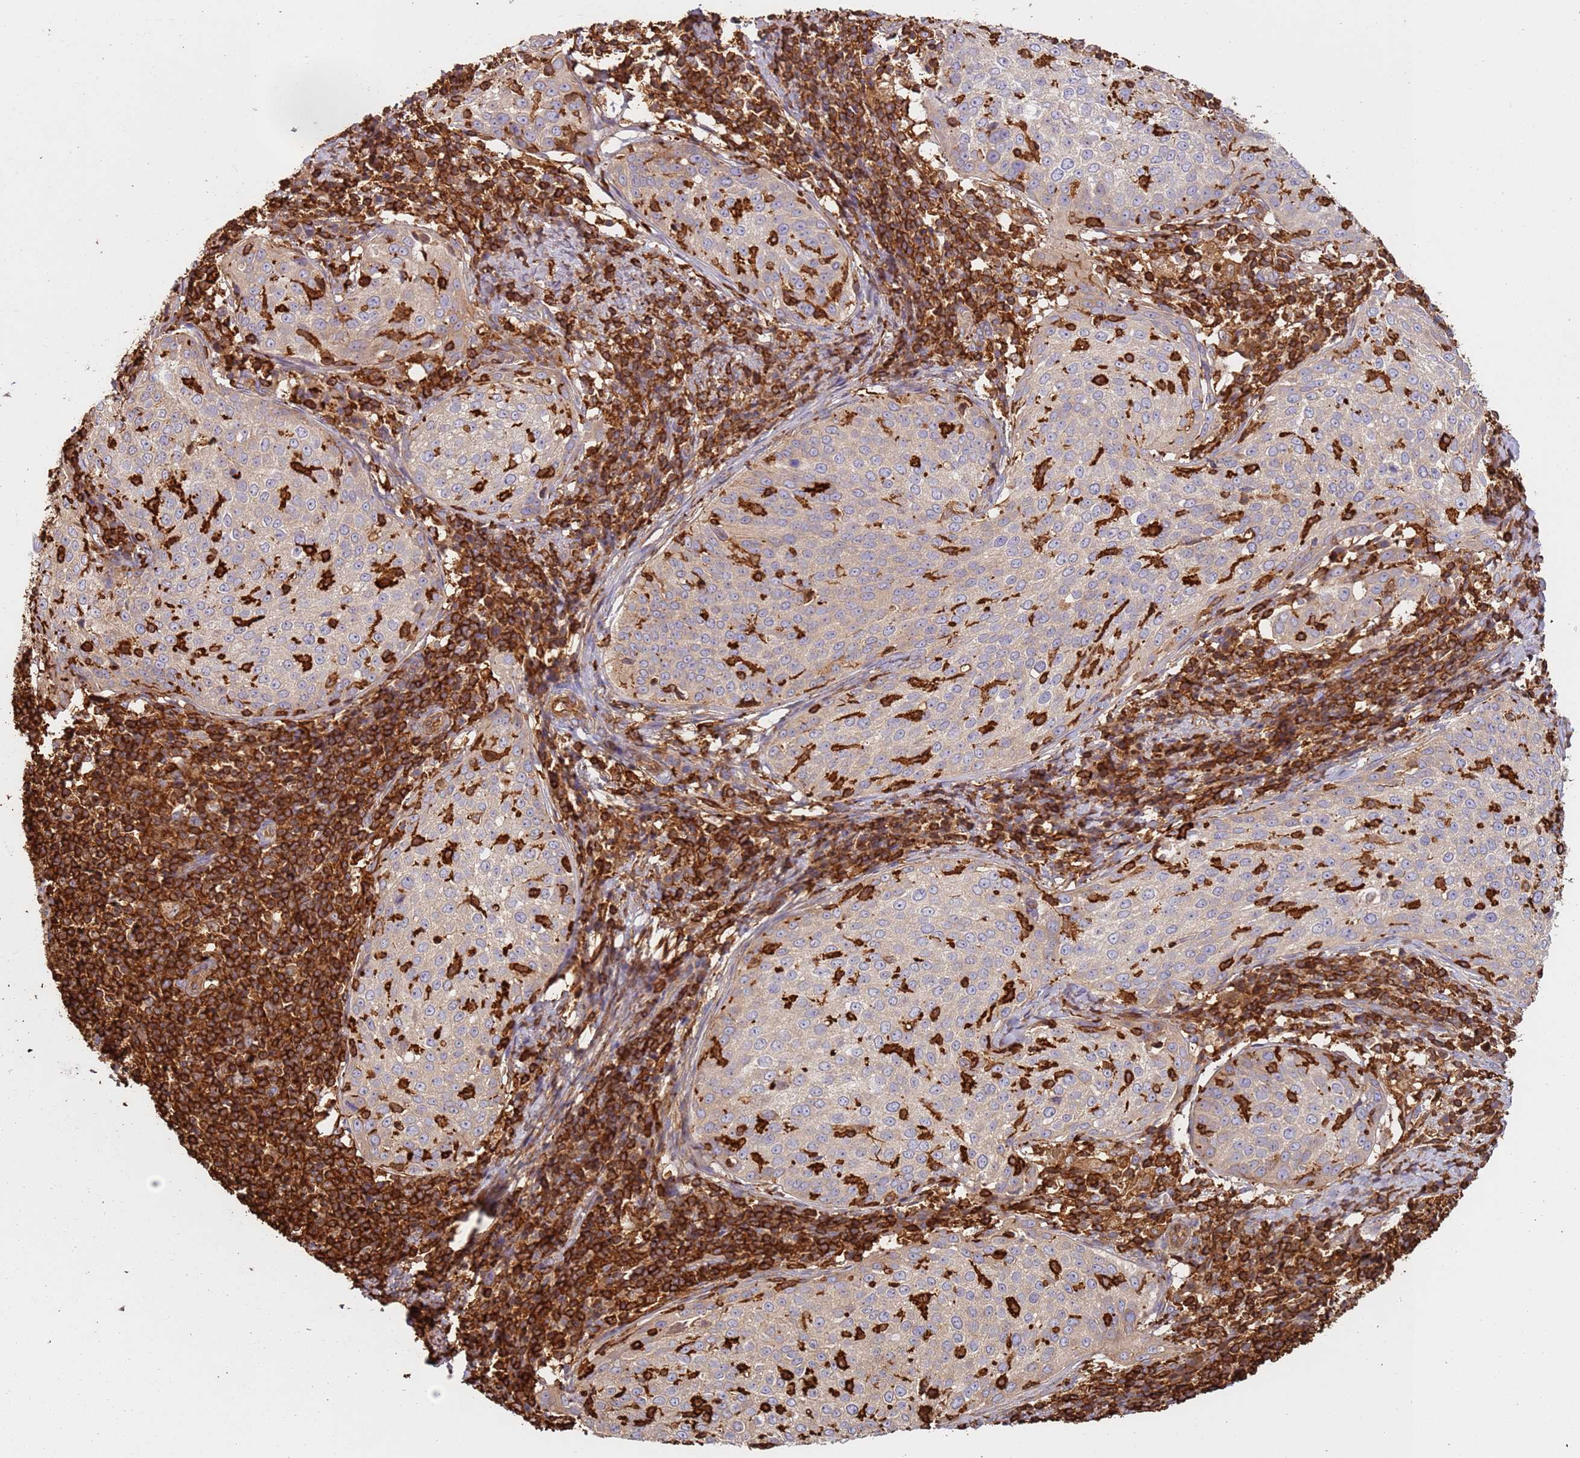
{"staining": {"intensity": "negative", "quantity": "none", "location": "none"}, "tissue": "cervical cancer", "cell_type": "Tumor cells", "image_type": "cancer", "snomed": [{"axis": "morphology", "description": "Squamous cell carcinoma, NOS"}, {"axis": "topography", "description": "Cervix"}], "caption": "High magnification brightfield microscopy of cervical cancer stained with DAB (brown) and counterstained with hematoxylin (blue): tumor cells show no significant expression.", "gene": "OR6P1", "patient": {"sex": "female", "age": 57}}